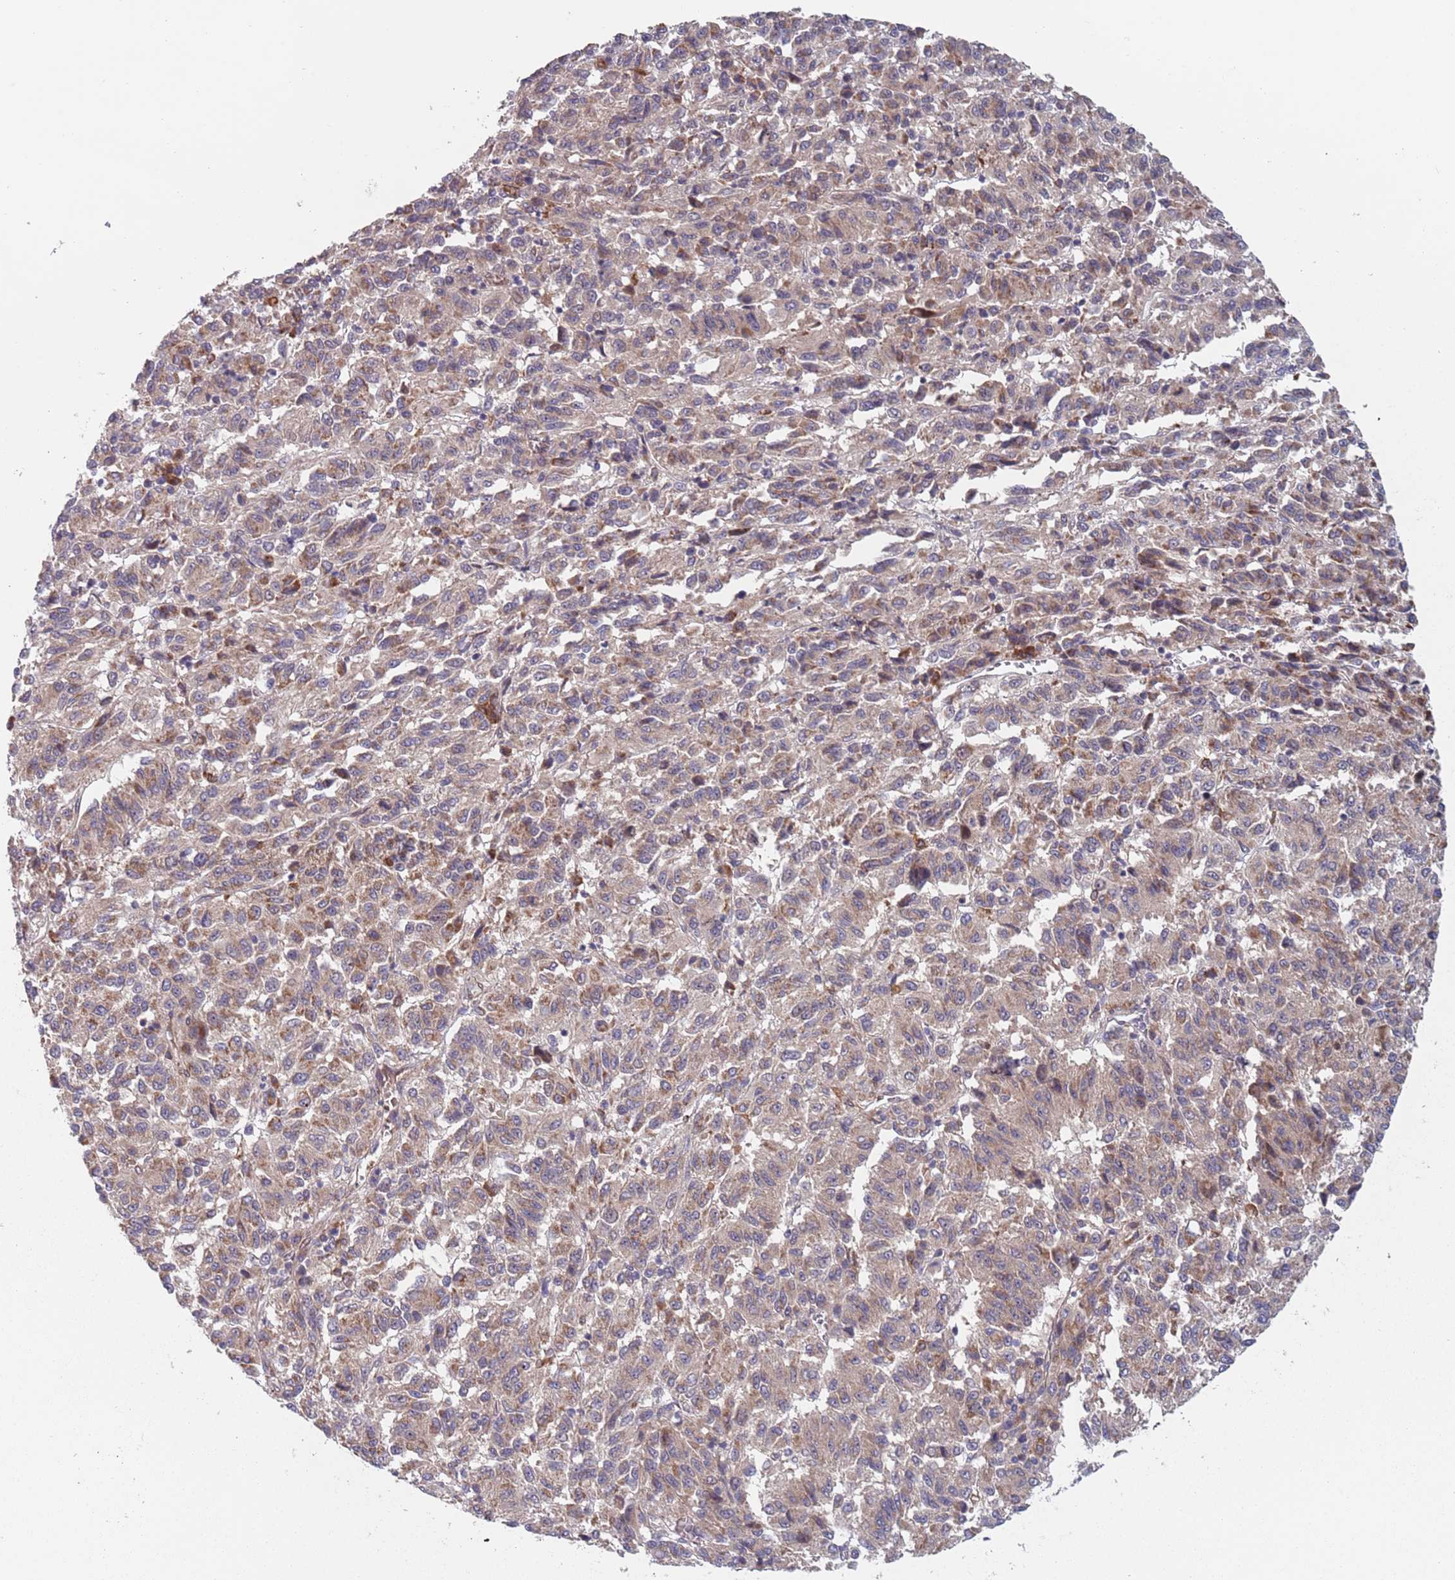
{"staining": {"intensity": "weak", "quantity": "<25%", "location": "cytoplasmic/membranous"}, "tissue": "melanoma", "cell_type": "Tumor cells", "image_type": "cancer", "snomed": [{"axis": "morphology", "description": "Malignant melanoma, Metastatic site"}, {"axis": "topography", "description": "Lung"}], "caption": "Immunohistochemistry (IHC) histopathology image of neoplastic tissue: malignant melanoma (metastatic site) stained with DAB (3,3'-diaminobenzidine) demonstrates no significant protein expression in tumor cells.", "gene": "ZNF140", "patient": {"sex": "male", "age": 64}}